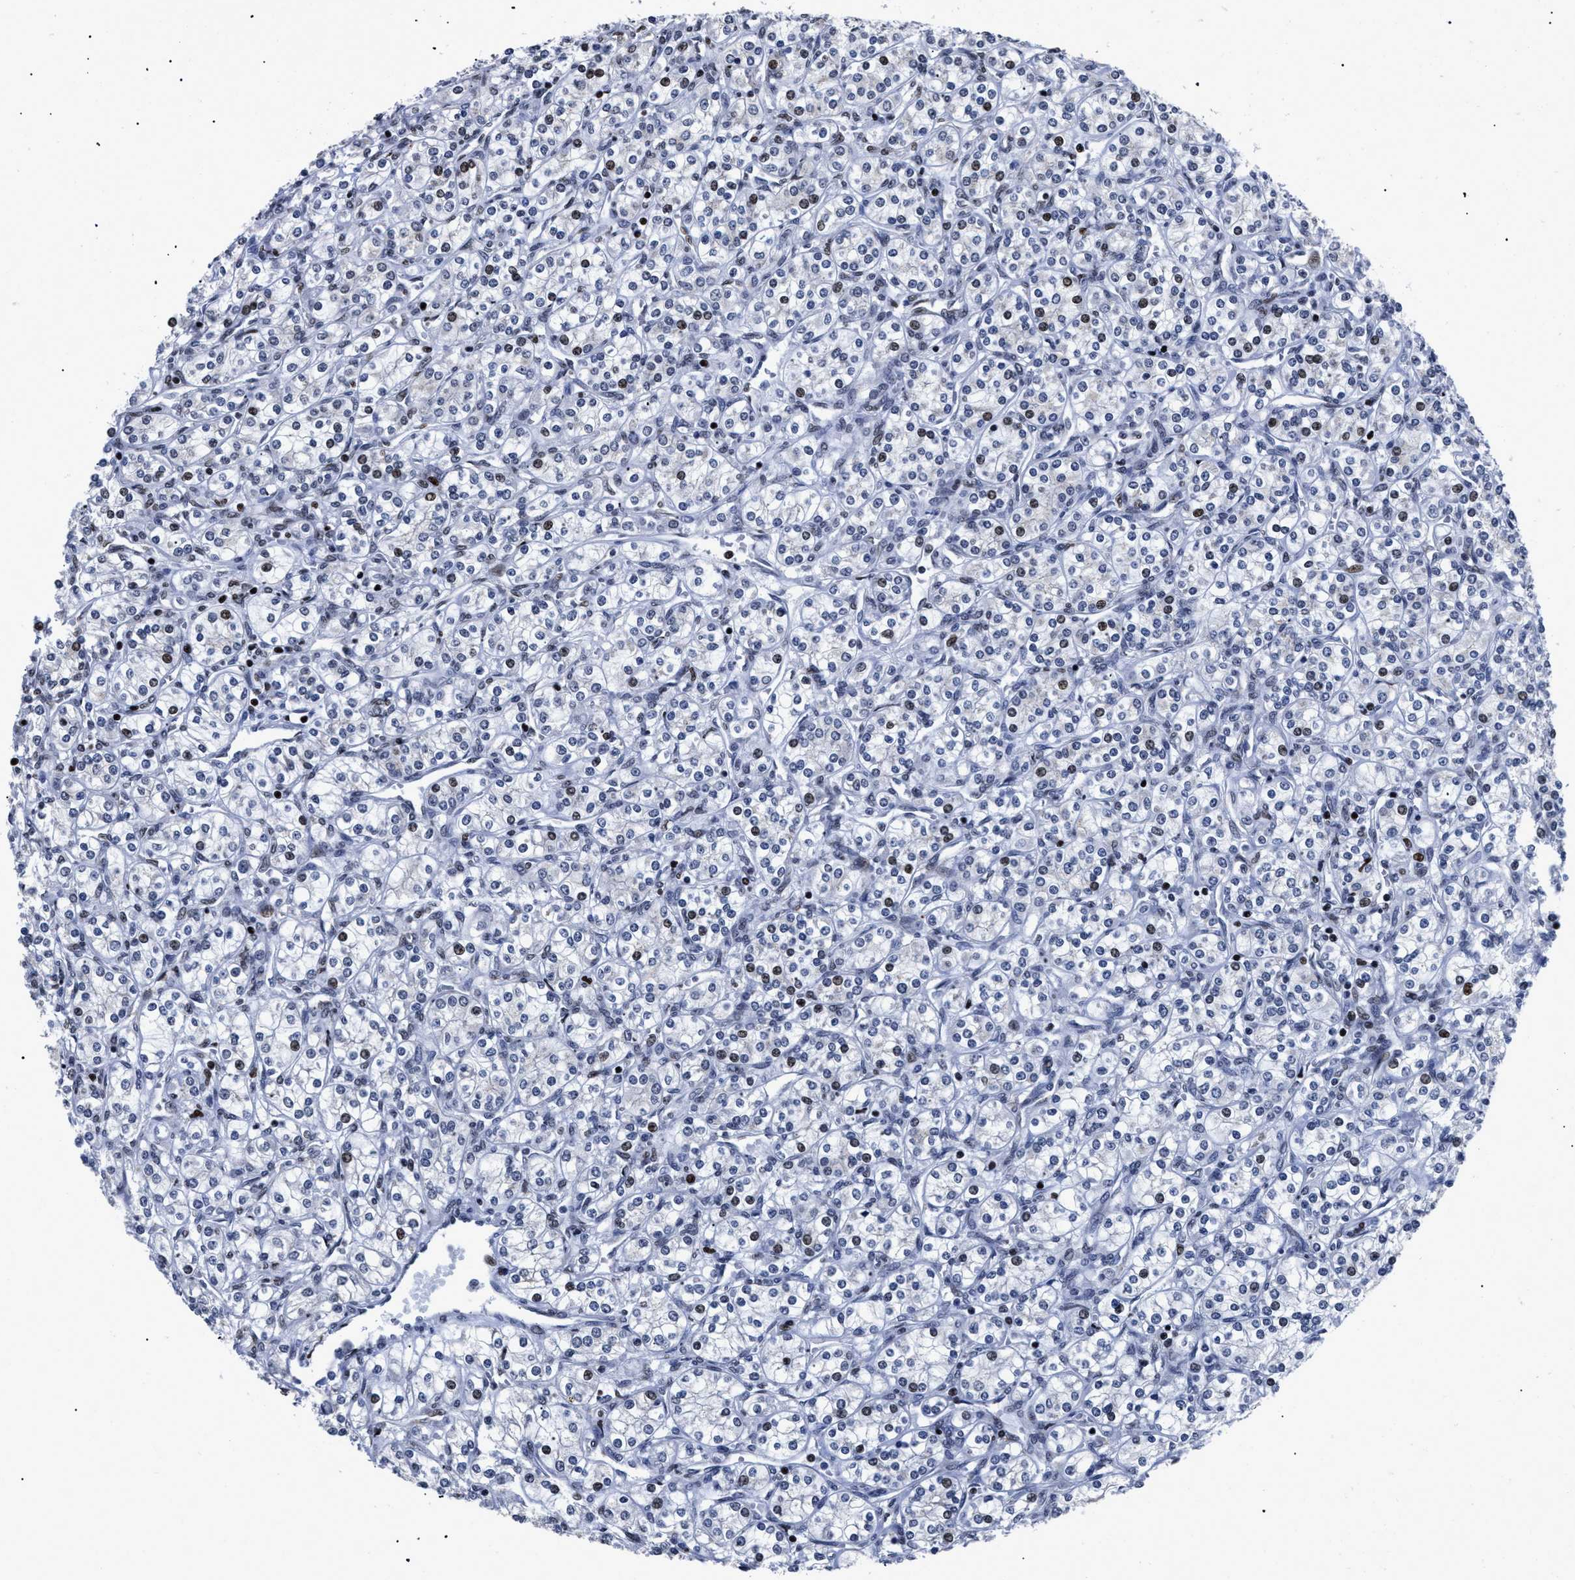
{"staining": {"intensity": "weak", "quantity": "<25%", "location": "nuclear"}, "tissue": "renal cancer", "cell_type": "Tumor cells", "image_type": "cancer", "snomed": [{"axis": "morphology", "description": "Adenocarcinoma, NOS"}, {"axis": "topography", "description": "Kidney"}], "caption": "An image of human renal cancer is negative for staining in tumor cells. (Brightfield microscopy of DAB (3,3'-diaminobenzidine) IHC at high magnification).", "gene": "CALHM3", "patient": {"sex": "male", "age": 77}}